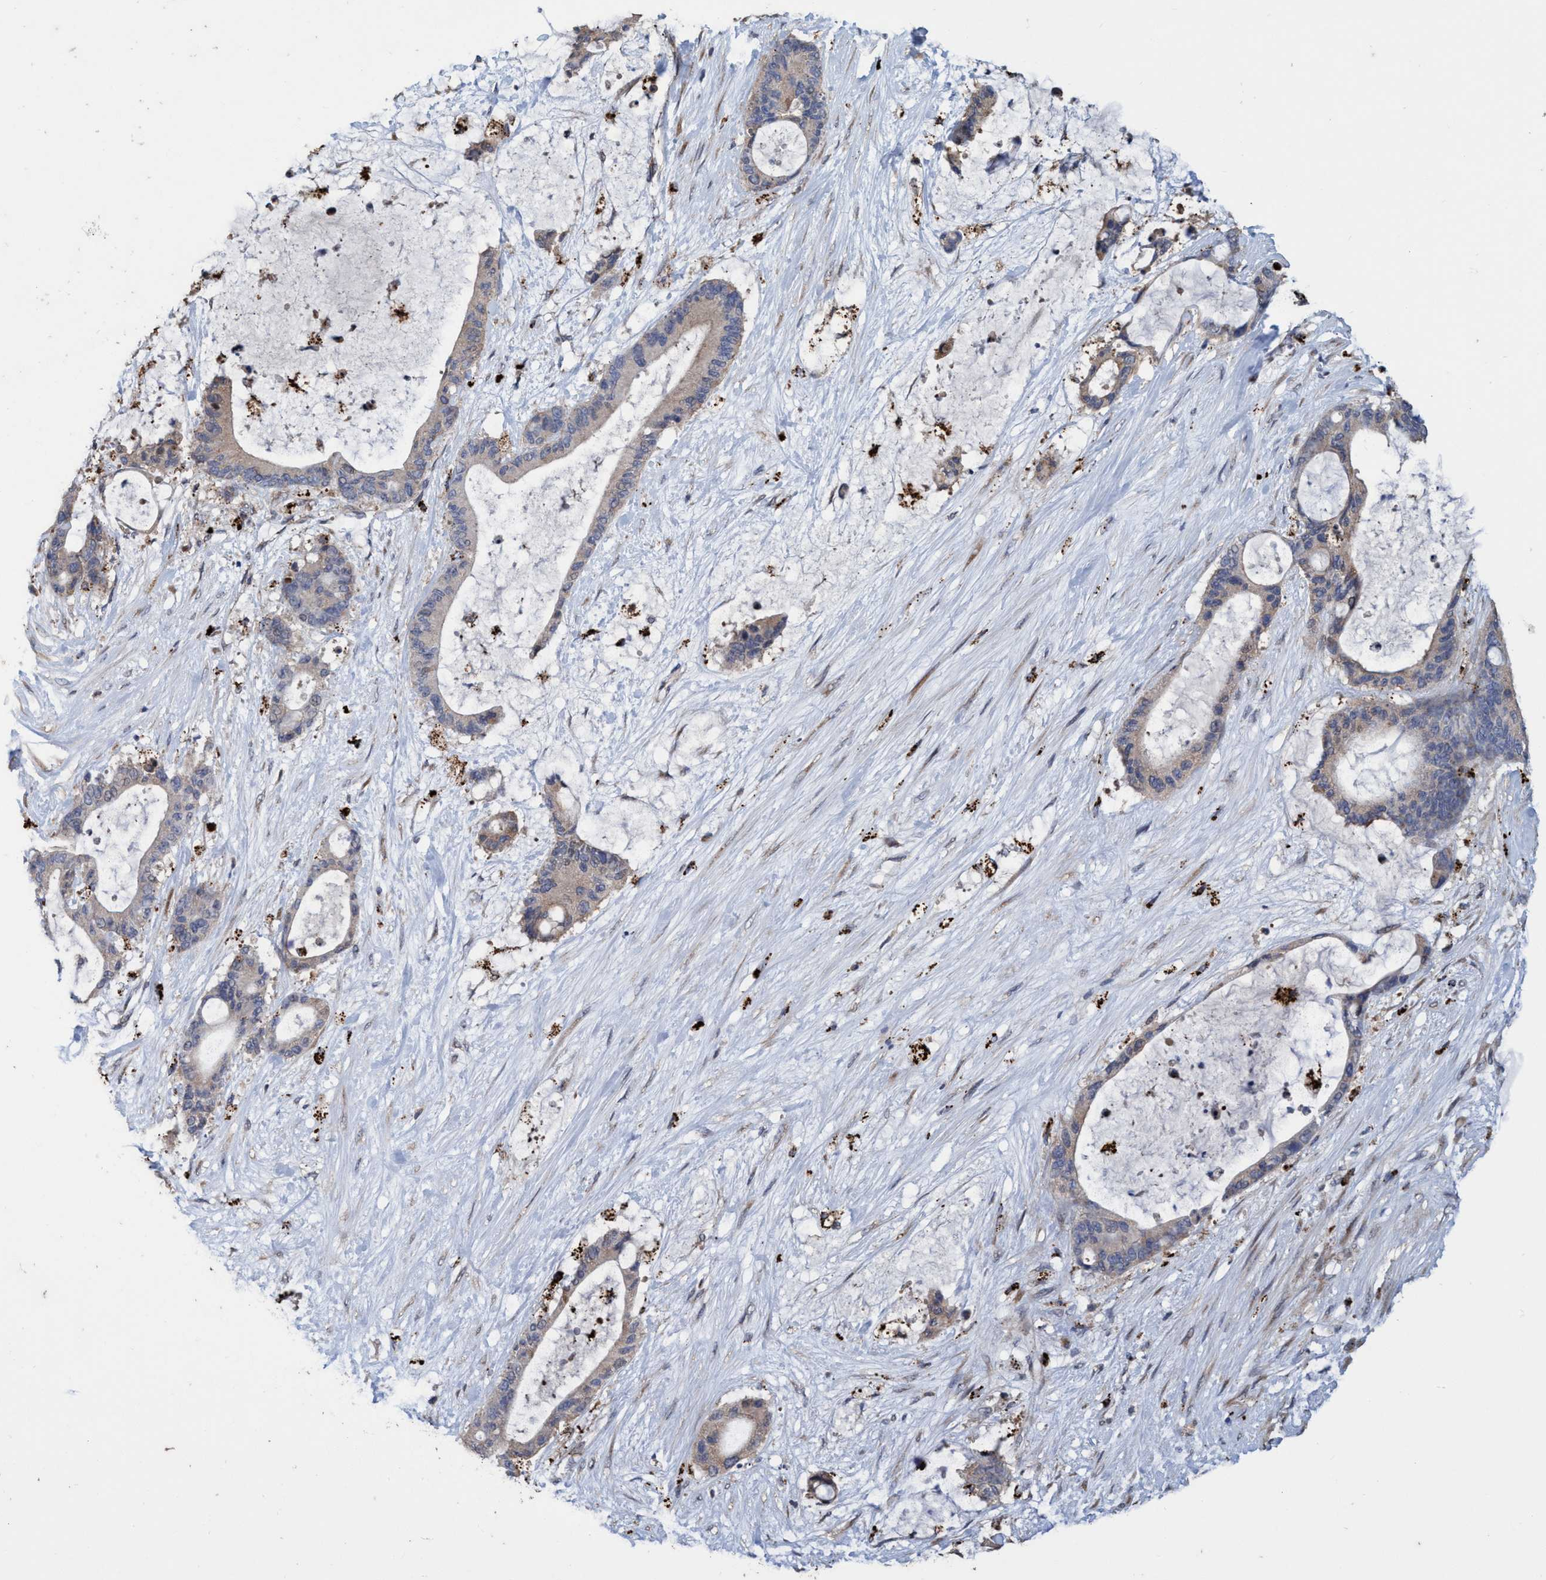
{"staining": {"intensity": "weak", "quantity": ">75%", "location": "cytoplasmic/membranous"}, "tissue": "liver cancer", "cell_type": "Tumor cells", "image_type": "cancer", "snomed": [{"axis": "morphology", "description": "Cholangiocarcinoma"}, {"axis": "topography", "description": "Liver"}], "caption": "The image displays staining of cholangiocarcinoma (liver), revealing weak cytoplasmic/membranous protein expression (brown color) within tumor cells. (DAB (3,3'-diaminobenzidine) IHC, brown staining for protein, blue staining for nuclei).", "gene": "BBS9", "patient": {"sex": "female", "age": 73}}